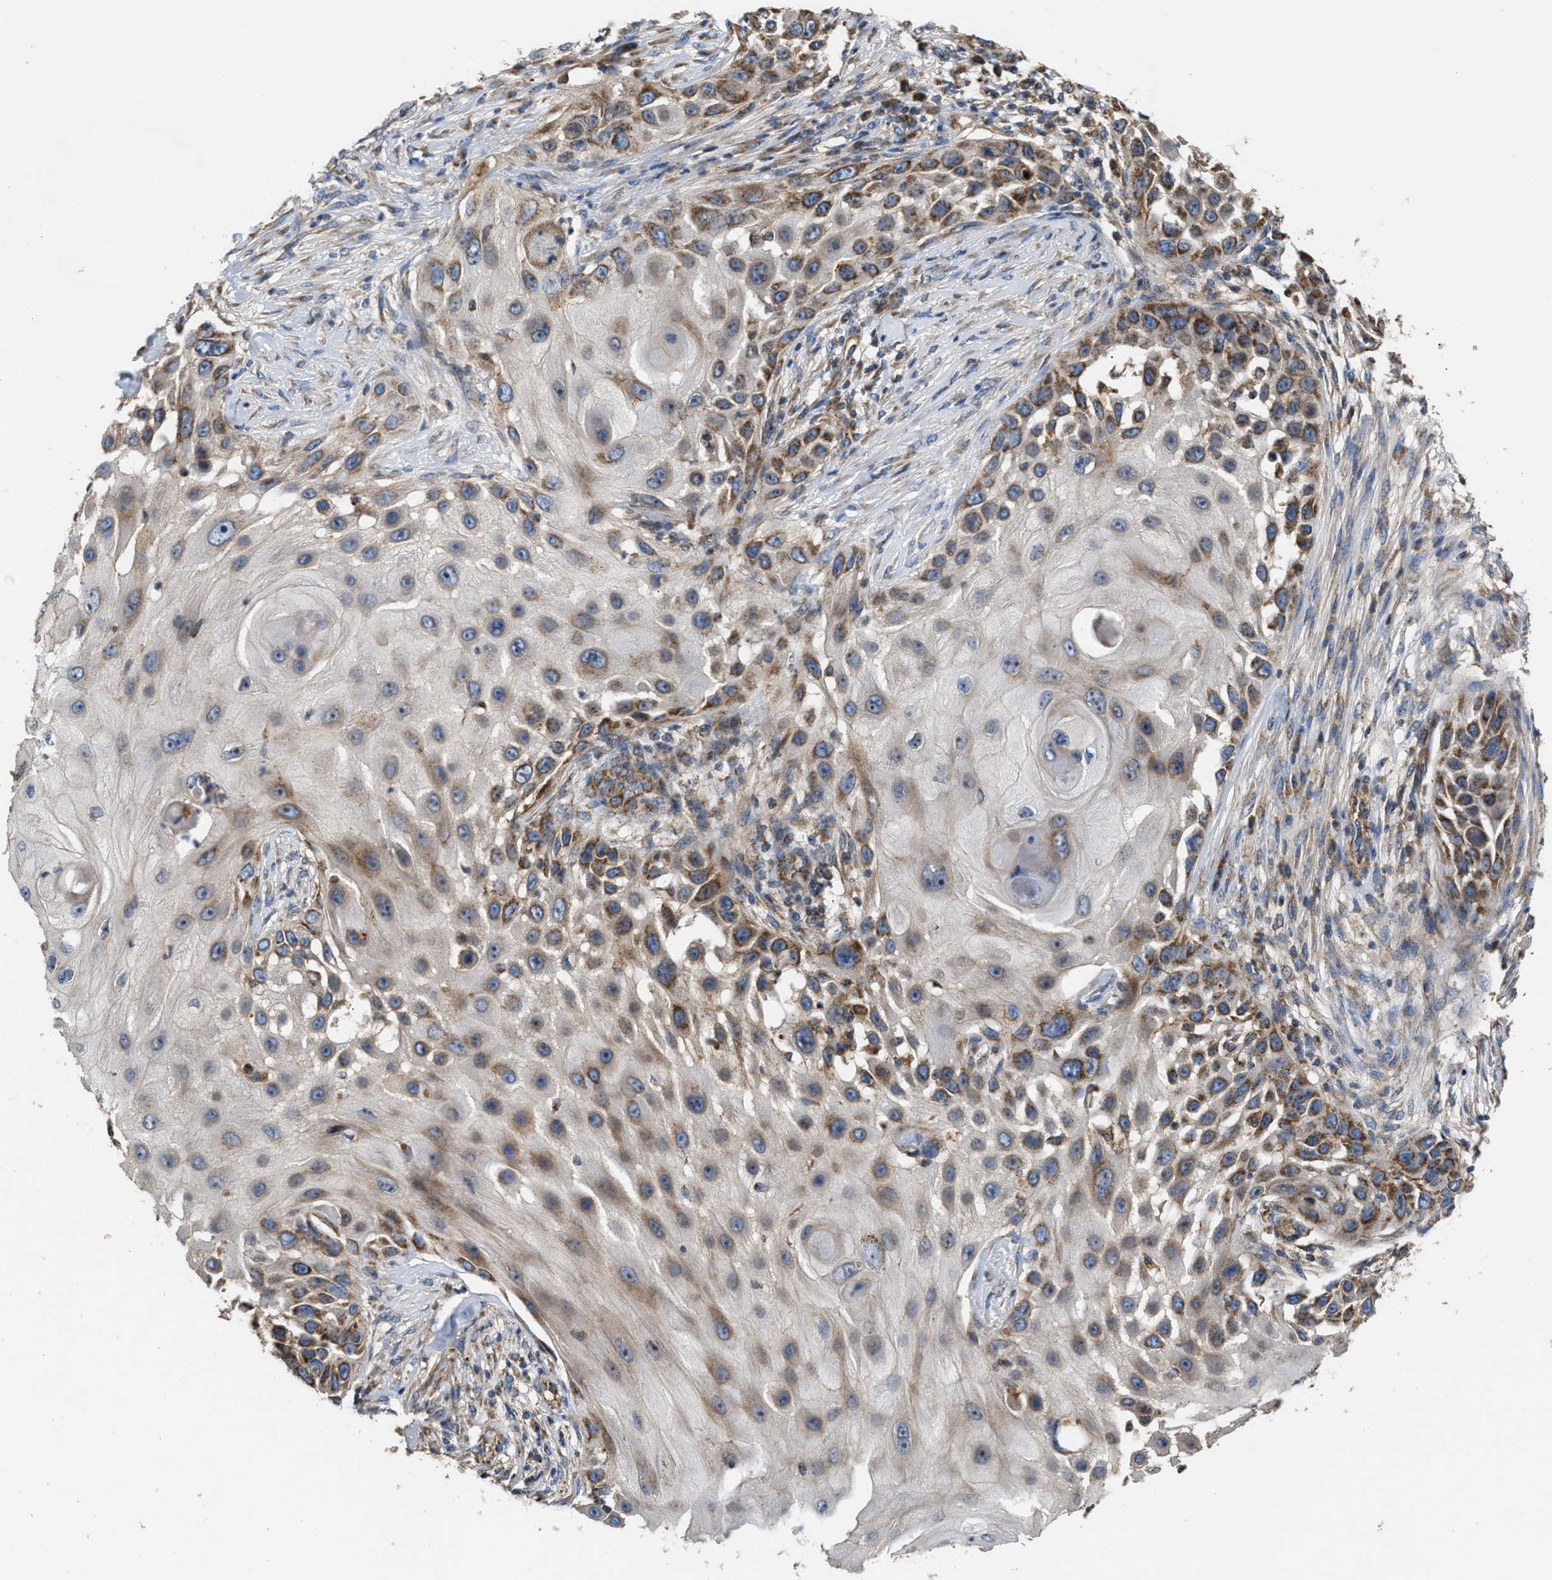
{"staining": {"intensity": "moderate", "quantity": ">75%", "location": "cytoplasmic/membranous"}, "tissue": "skin cancer", "cell_type": "Tumor cells", "image_type": "cancer", "snomed": [{"axis": "morphology", "description": "Squamous cell carcinoma, NOS"}, {"axis": "topography", "description": "Skin"}], "caption": "IHC histopathology image of neoplastic tissue: skin cancer (squamous cell carcinoma) stained using immunohistochemistry exhibits medium levels of moderate protein expression localized specifically in the cytoplasmic/membranous of tumor cells, appearing as a cytoplasmic/membranous brown color.", "gene": "TACO1", "patient": {"sex": "female", "age": 44}}